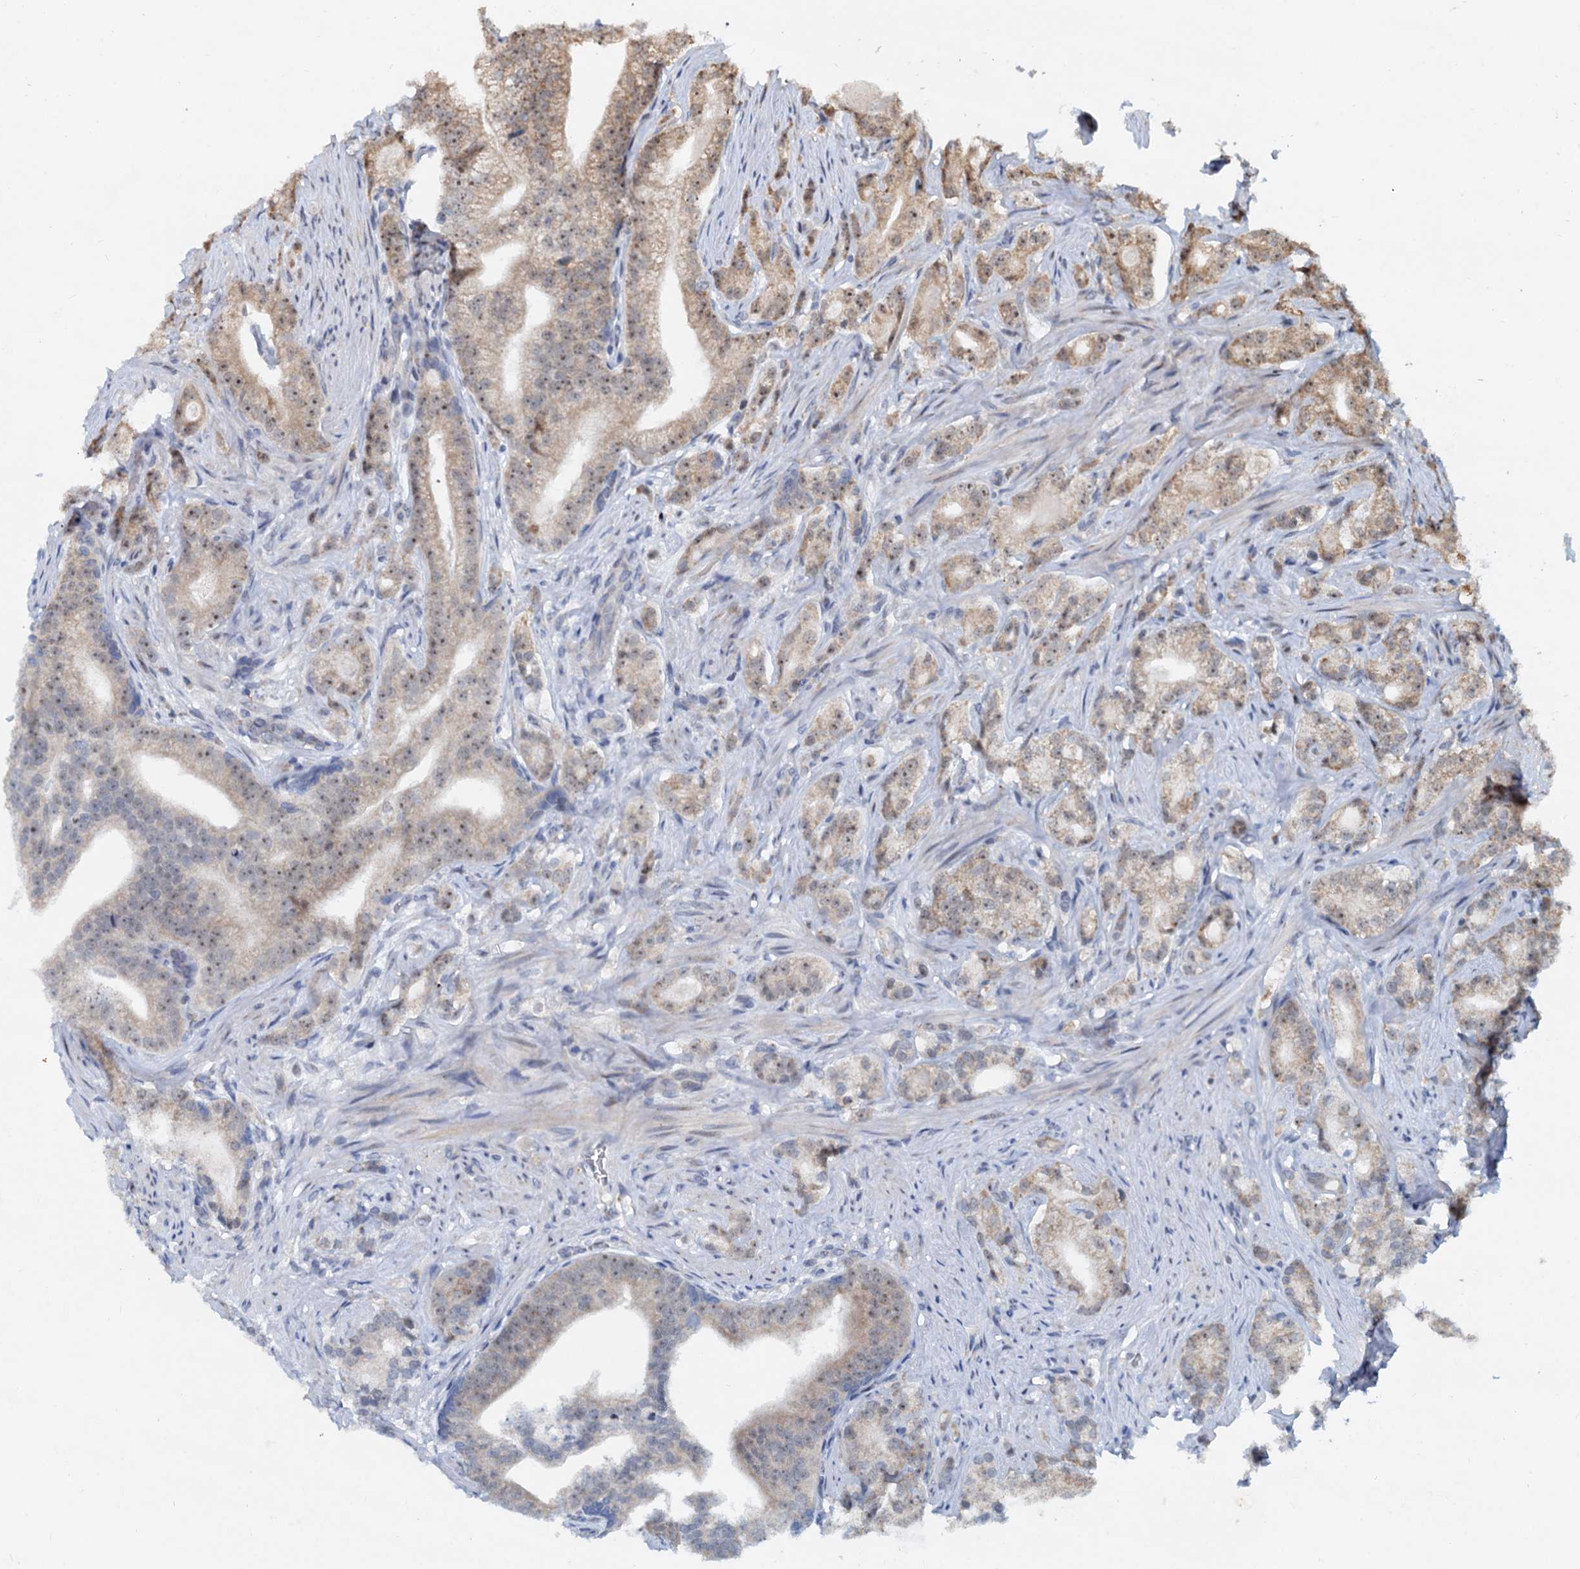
{"staining": {"intensity": "weak", "quantity": ">75%", "location": "cytoplasmic/membranous,nuclear"}, "tissue": "prostate cancer", "cell_type": "Tumor cells", "image_type": "cancer", "snomed": [{"axis": "morphology", "description": "Adenocarcinoma, Low grade"}, {"axis": "topography", "description": "Prostate"}], "caption": "Protein expression analysis of prostate cancer (adenocarcinoma (low-grade)) shows weak cytoplasmic/membranous and nuclear expression in about >75% of tumor cells.", "gene": "DNAJC21", "patient": {"sex": "male", "age": 71}}